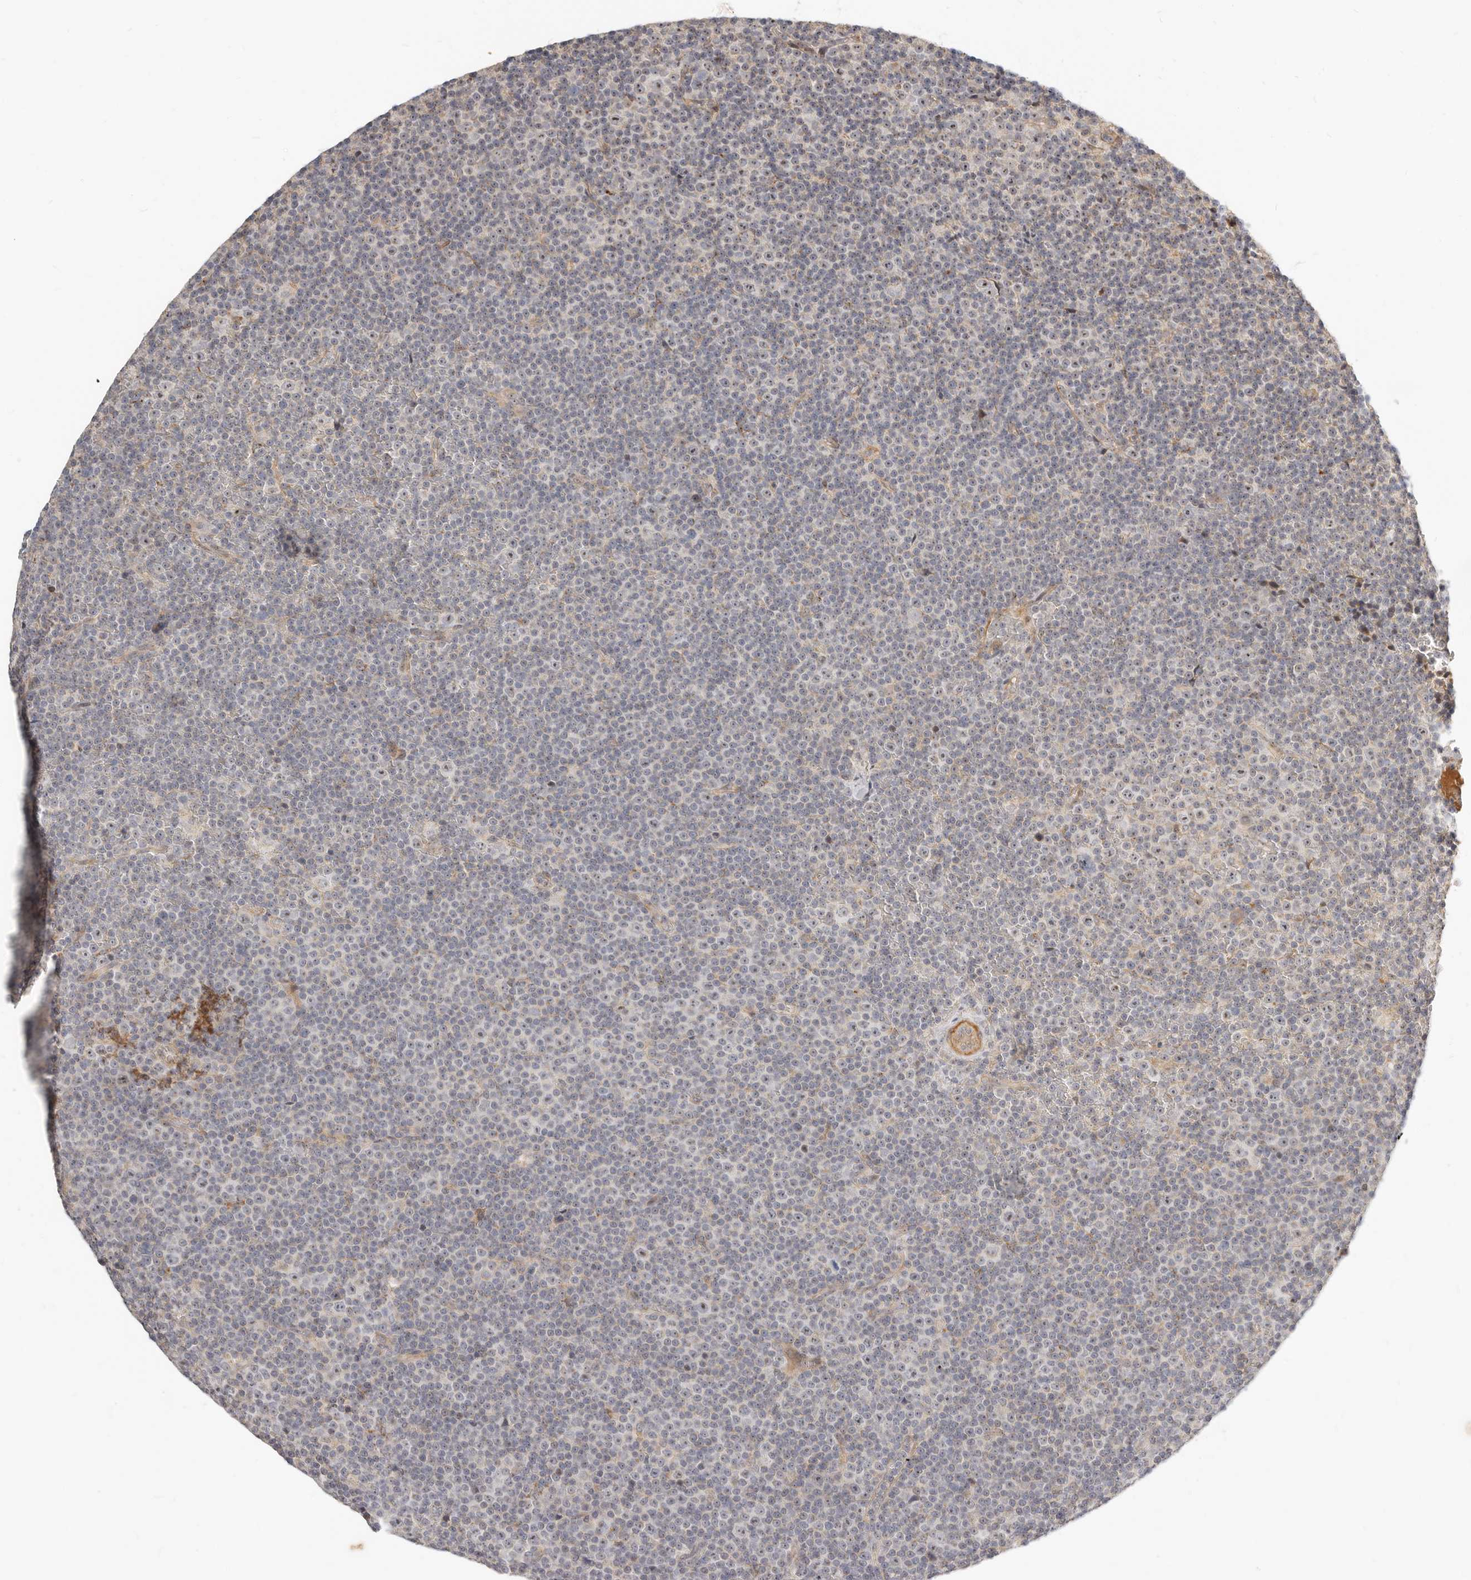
{"staining": {"intensity": "weak", "quantity": "25%-75%", "location": "nuclear"}, "tissue": "lymphoma", "cell_type": "Tumor cells", "image_type": "cancer", "snomed": [{"axis": "morphology", "description": "Malignant lymphoma, non-Hodgkin's type, Low grade"}, {"axis": "topography", "description": "Lymph node"}], "caption": "This is a micrograph of IHC staining of malignant lymphoma, non-Hodgkin's type (low-grade), which shows weak expression in the nuclear of tumor cells.", "gene": "MICALL2", "patient": {"sex": "female", "age": 67}}